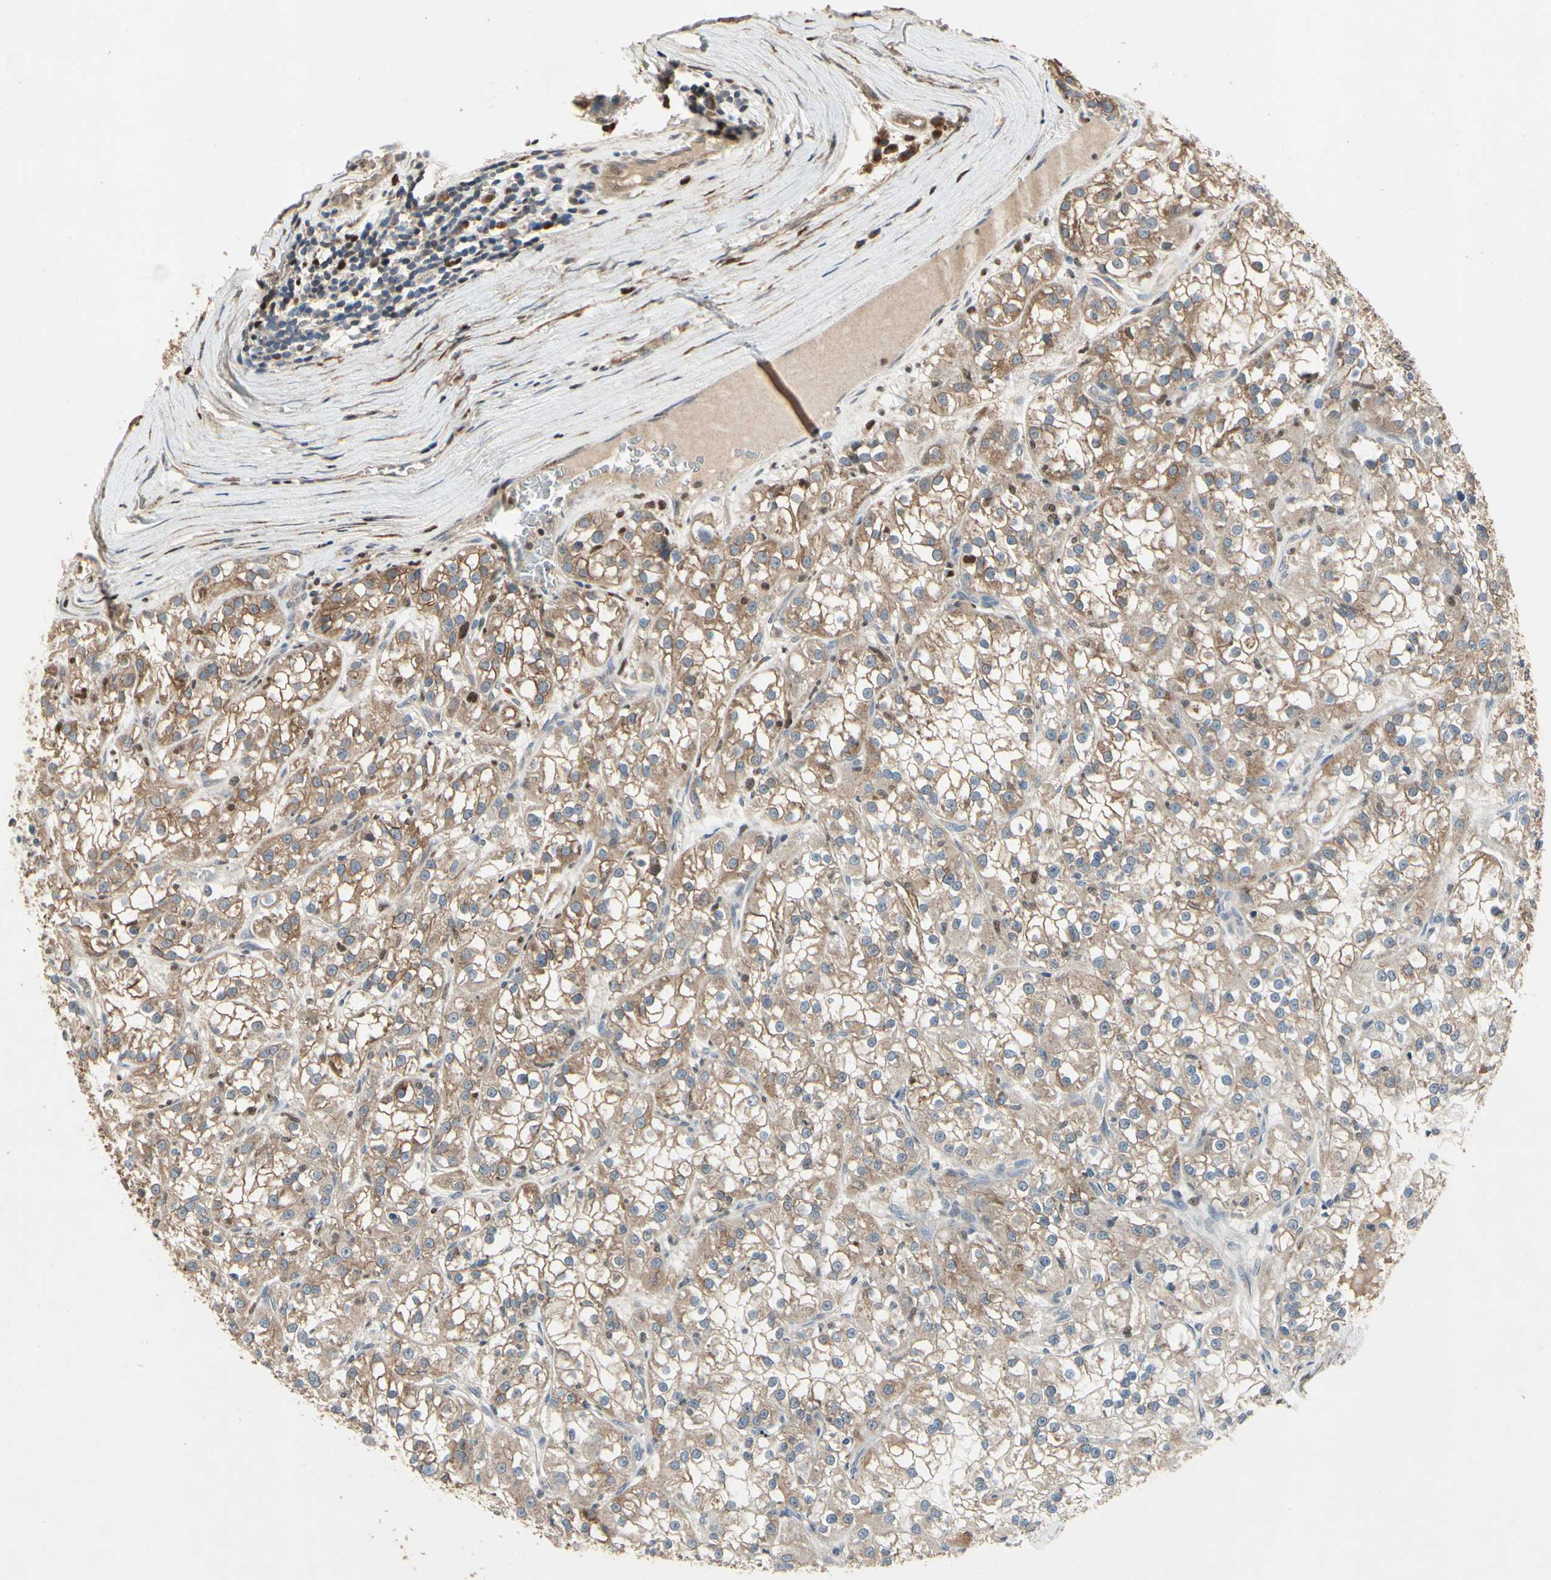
{"staining": {"intensity": "moderate", "quantity": "25%-75%", "location": "cytoplasmic/membranous"}, "tissue": "renal cancer", "cell_type": "Tumor cells", "image_type": "cancer", "snomed": [{"axis": "morphology", "description": "Adenocarcinoma, NOS"}, {"axis": "topography", "description": "Kidney"}], "caption": "IHC micrograph of neoplastic tissue: human renal cancer (adenocarcinoma) stained using immunohistochemistry reveals medium levels of moderate protein expression localized specifically in the cytoplasmic/membranous of tumor cells, appearing as a cytoplasmic/membranous brown color.", "gene": "CGREF1", "patient": {"sex": "female", "age": 52}}